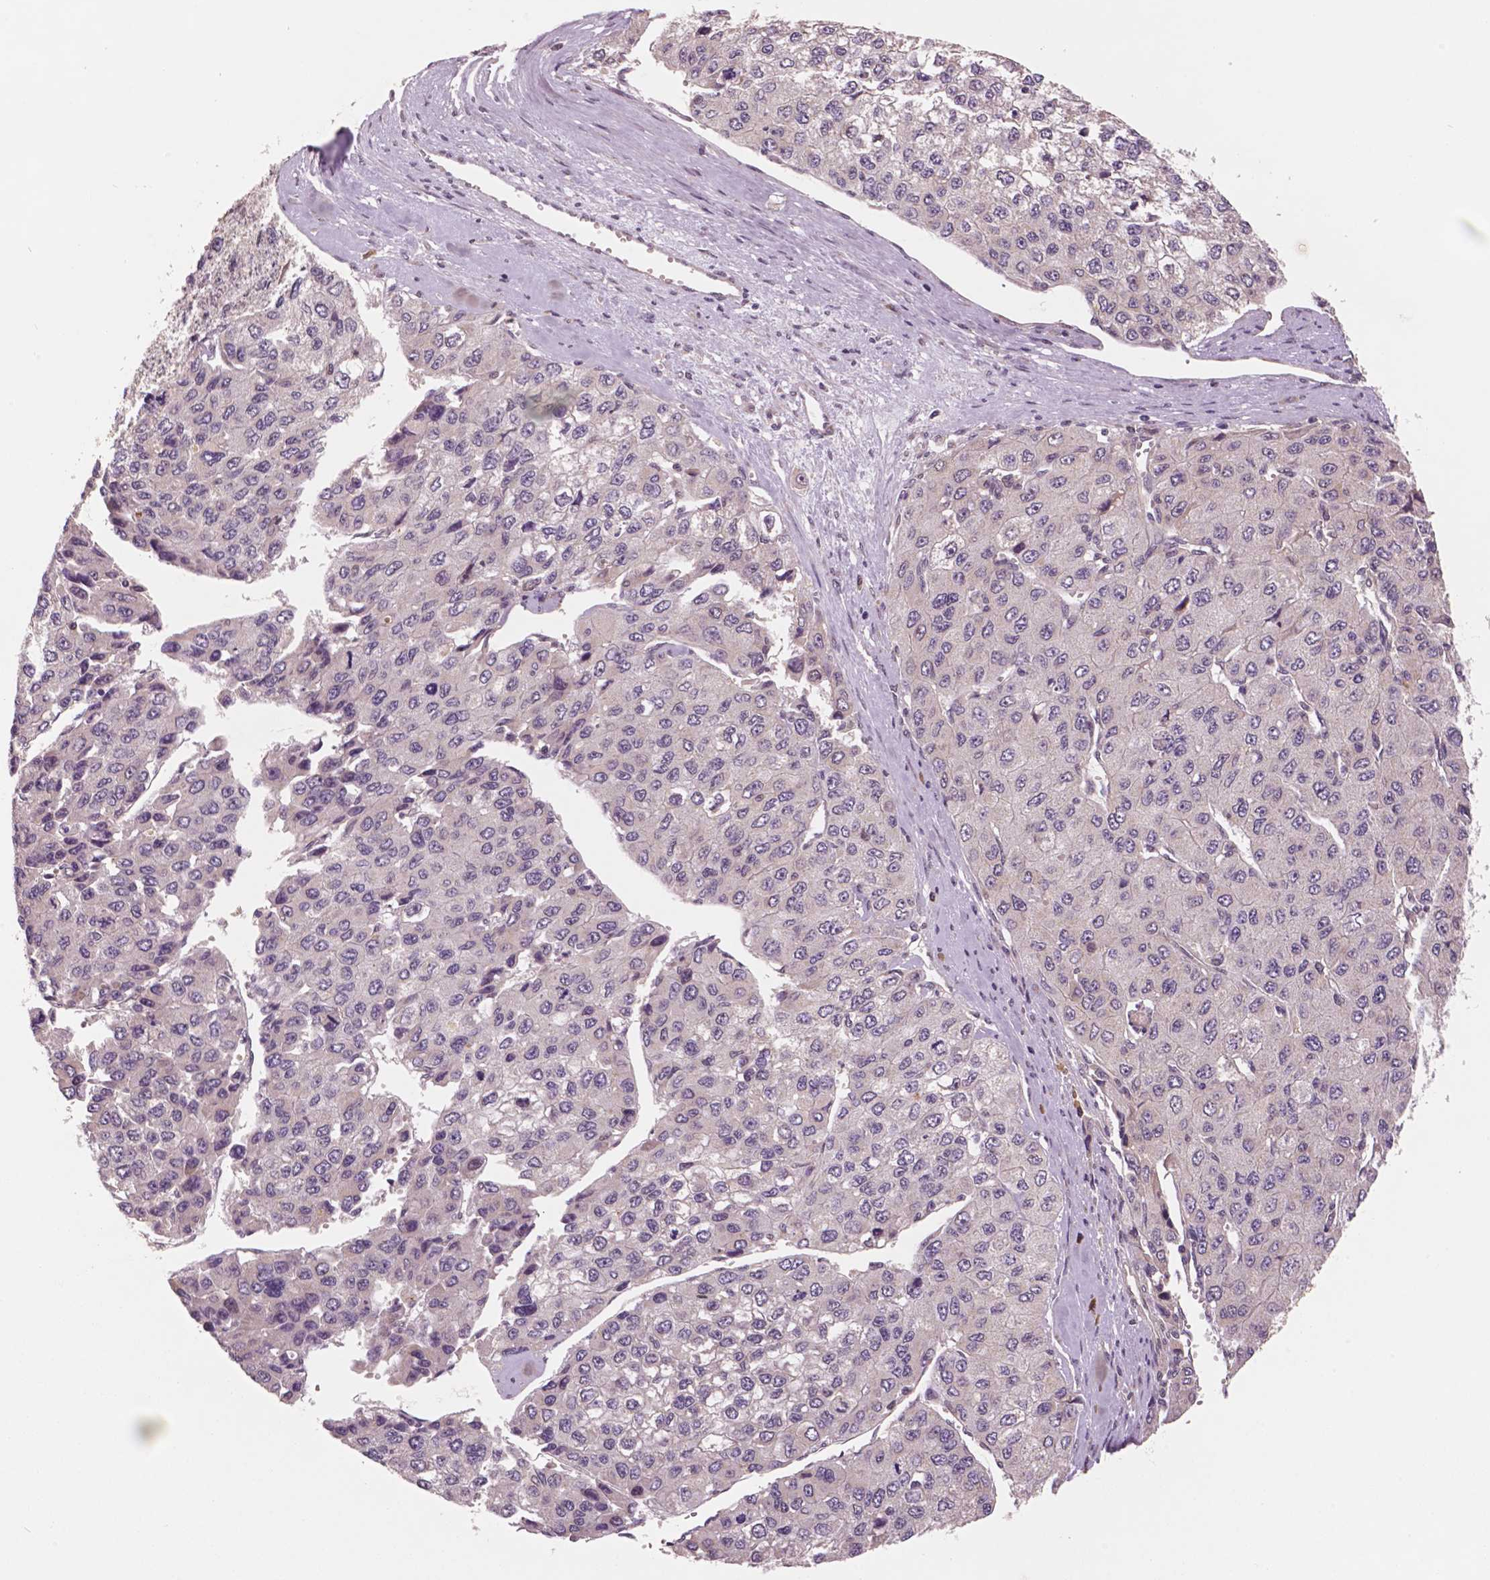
{"staining": {"intensity": "negative", "quantity": "none", "location": "none"}, "tissue": "liver cancer", "cell_type": "Tumor cells", "image_type": "cancer", "snomed": [{"axis": "morphology", "description": "Carcinoma, Hepatocellular, NOS"}, {"axis": "topography", "description": "Liver"}], "caption": "Immunohistochemistry image of human hepatocellular carcinoma (liver) stained for a protein (brown), which displays no expression in tumor cells.", "gene": "STAT3", "patient": {"sex": "female", "age": 66}}